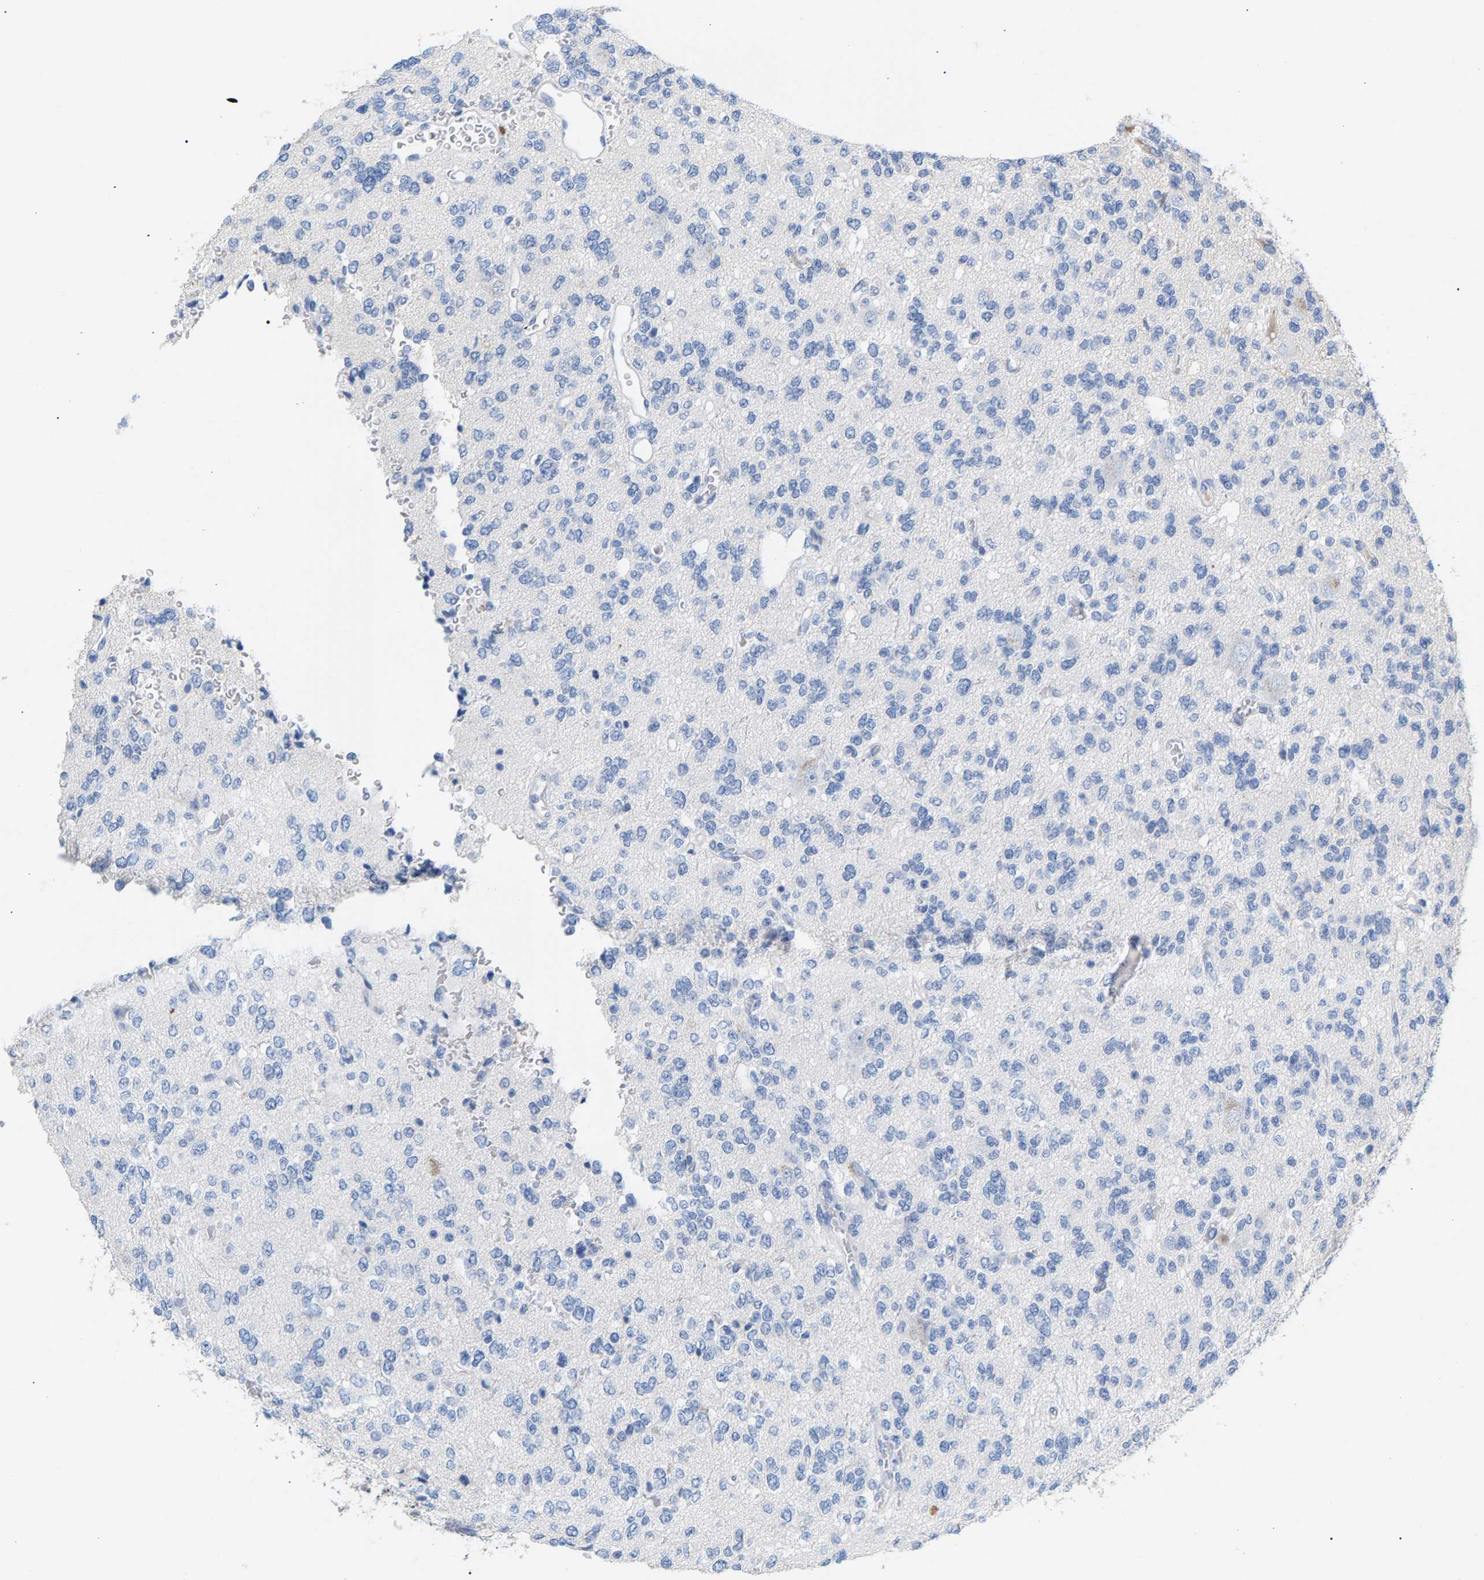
{"staining": {"intensity": "negative", "quantity": "none", "location": "none"}, "tissue": "glioma", "cell_type": "Tumor cells", "image_type": "cancer", "snomed": [{"axis": "morphology", "description": "Glioma, malignant, Low grade"}, {"axis": "topography", "description": "Brain"}], "caption": "This is an immunohistochemistry photomicrograph of human glioma. There is no expression in tumor cells.", "gene": "APOH", "patient": {"sex": "male", "age": 38}}